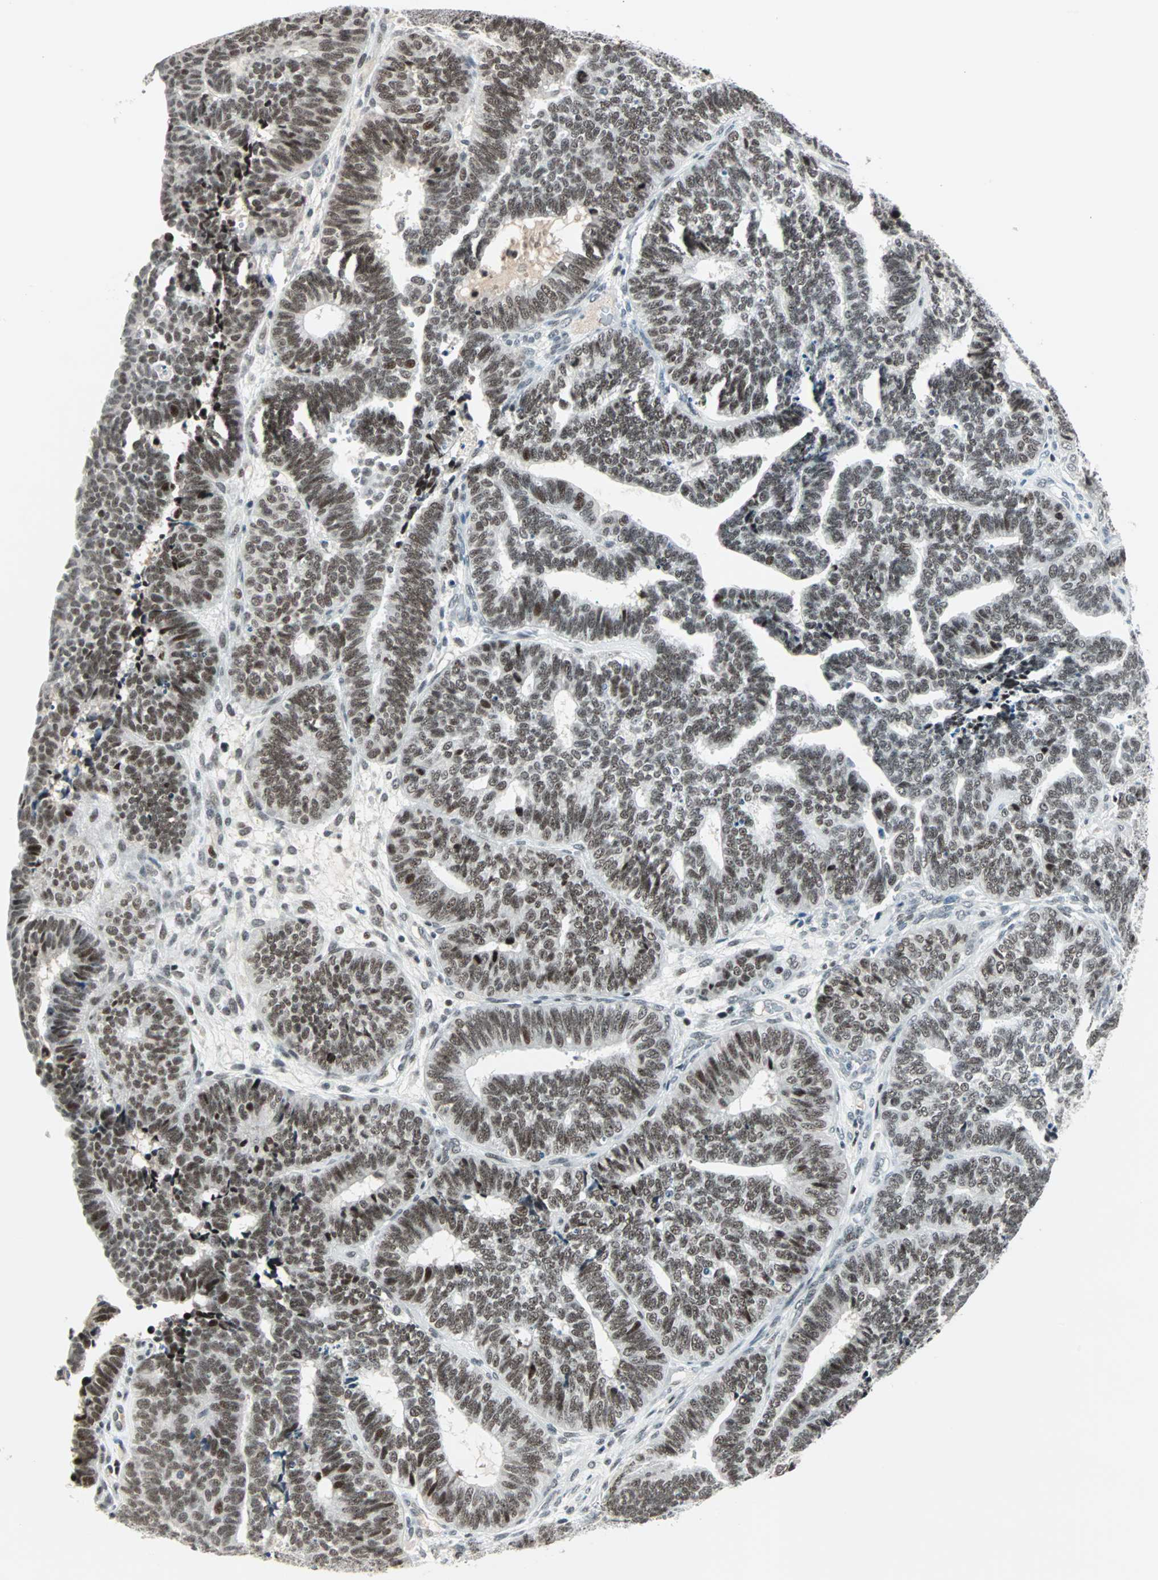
{"staining": {"intensity": "strong", "quantity": ">75%", "location": "nuclear"}, "tissue": "endometrial cancer", "cell_type": "Tumor cells", "image_type": "cancer", "snomed": [{"axis": "morphology", "description": "Adenocarcinoma, NOS"}, {"axis": "topography", "description": "Endometrium"}], "caption": "A histopathology image of adenocarcinoma (endometrial) stained for a protein reveals strong nuclear brown staining in tumor cells.", "gene": "SIN3A", "patient": {"sex": "female", "age": 70}}